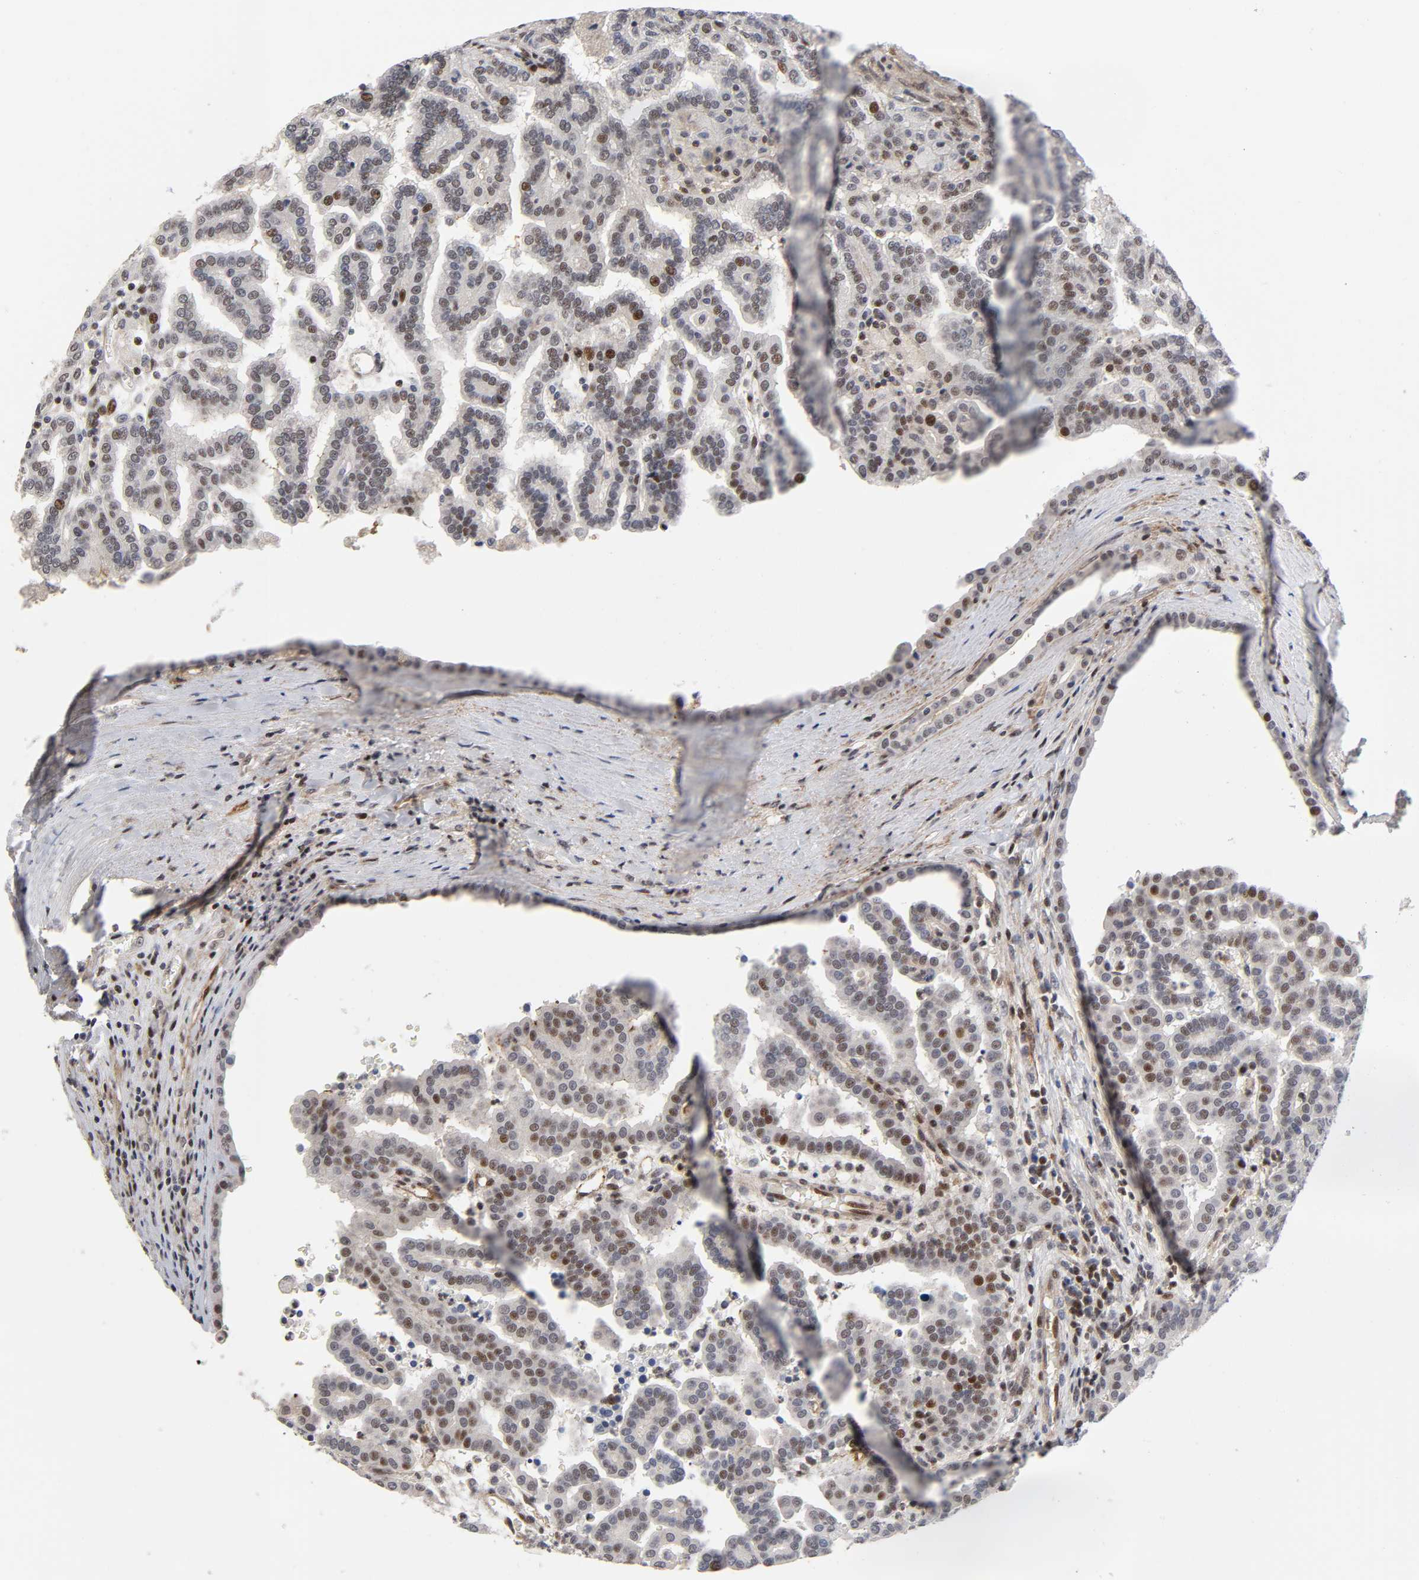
{"staining": {"intensity": "moderate", "quantity": "25%-75%", "location": "nuclear"}, "tissue": "renal cancer", "cell_type": "Tumor cells", "image_type": "cancer", "snomed": [{"axis": "morphology", "description": "Adenocarcinoma, NOS"}, {"axis": "topography", "description": "Kidney"}], "caption": "This is a micrograph of IHC staining of renal adenocarcinoma, which shows moderate staining in the nuclear of tumor cells.", "gene": "STK38", "patient": {"sex": "male", "age": 61}}